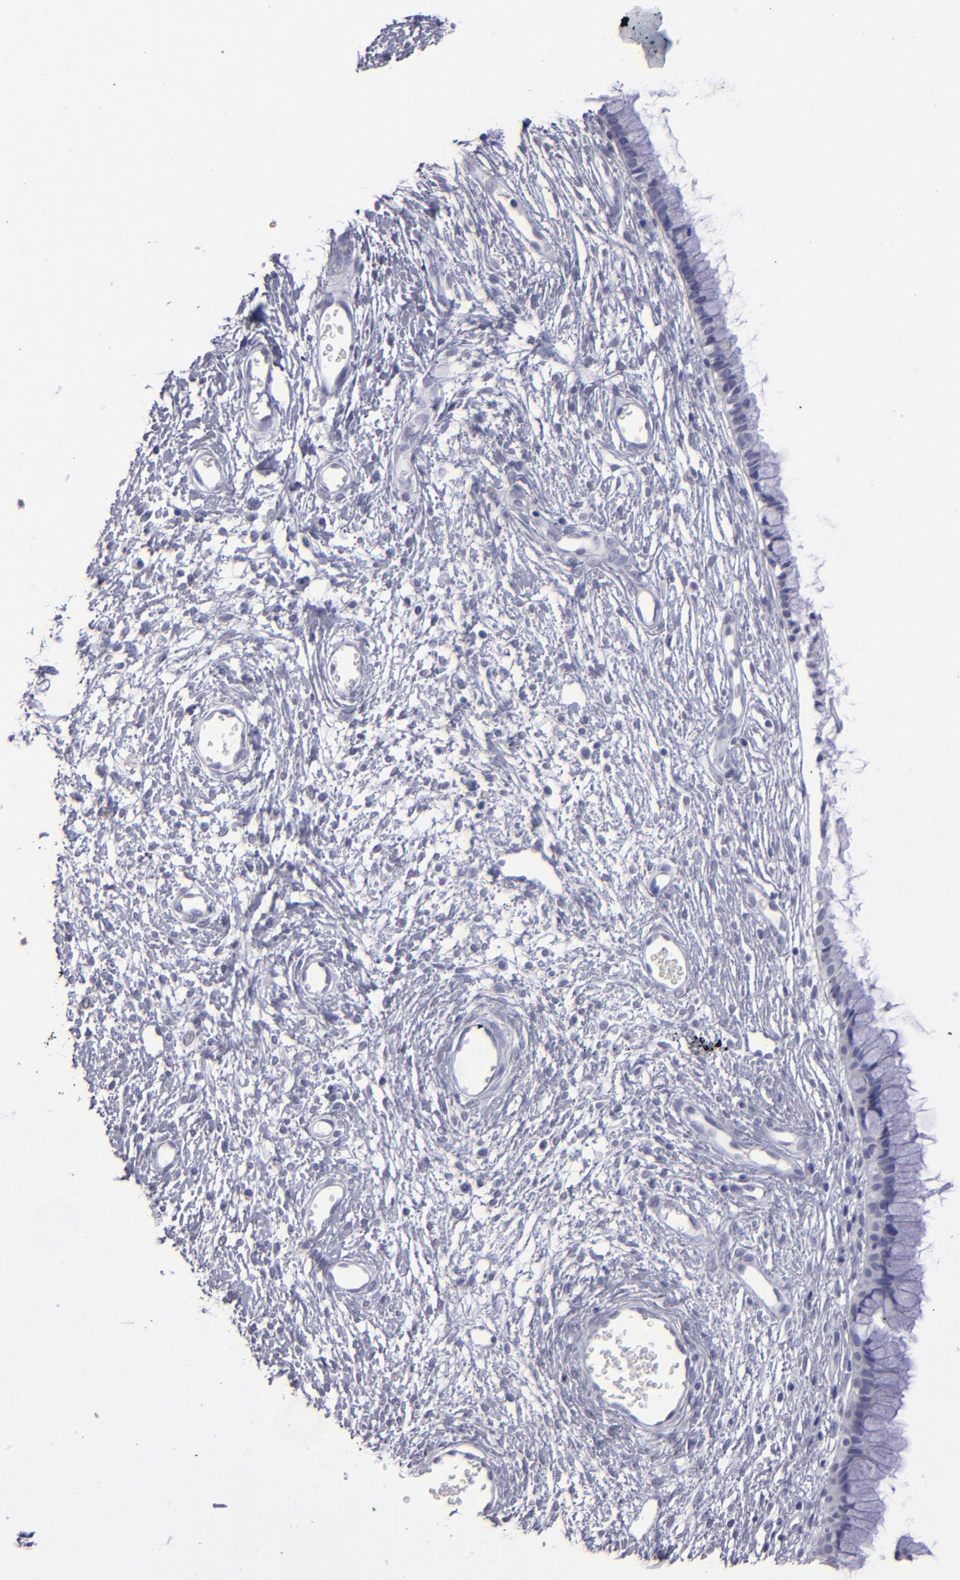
{"staining": {"intensity": "negative", "quantity": "none", "location": "none"}, "tissue": "cervix", "cell_type": "Glandular cells", "image_type": "normal", "snomed": [{"axis": "morphology", "description": "Normal tissue, NOS"}, {"axis": "topography", "description": "Cervix"}], "caption": "Immunohistochemical staining of unremarkable human cervix shows no significant positivity in glandular cells. The staining is performed using DAB brown chromogen with nuclei counter-stained in using hematoxylin.", "gene": "ALDOB", "patient": {"sex": "female", "age": 55}}